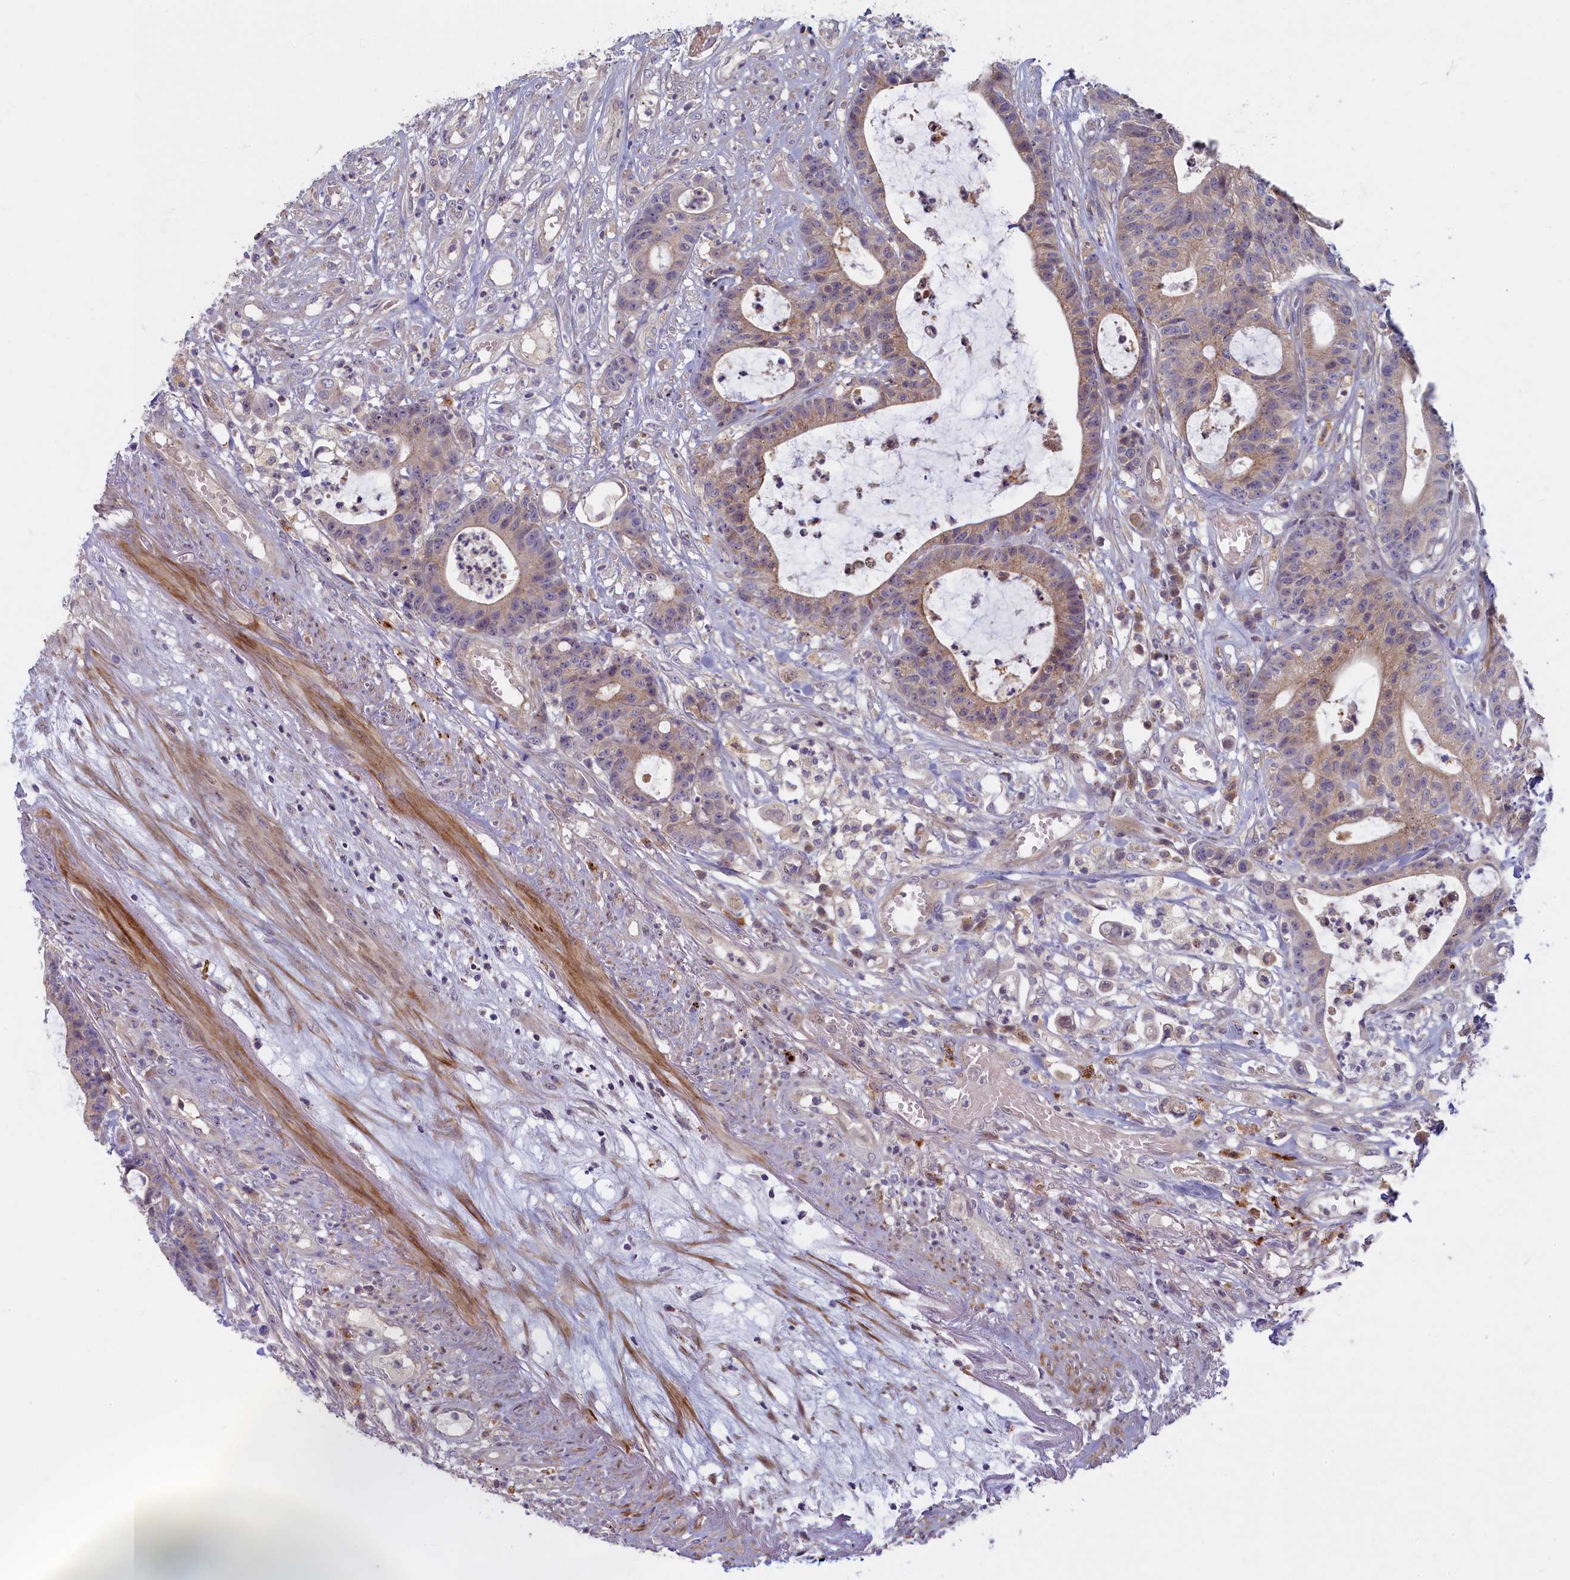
{"staining": {"intensity": "weak", "quantity": ">75%", "location": "cytoplasmic/membranous"}, "tissue": "colorectal cancer", "cell_type": "Tumor cells", "image_type": "cancer", "snomed": [{"axis": "morphology", "description": "Adenocarcinoma, NOS"}, {"axis": "topography", "description": "Colon"}], "caption": "The immunohistochemical stain highlights weak cytoplasmic/membranous expression in tumor cells of colorectal cancer (adenocarcinoma) tissue.", "gene": "FCSK", "patient": {"sex": "female", "age": 84}}